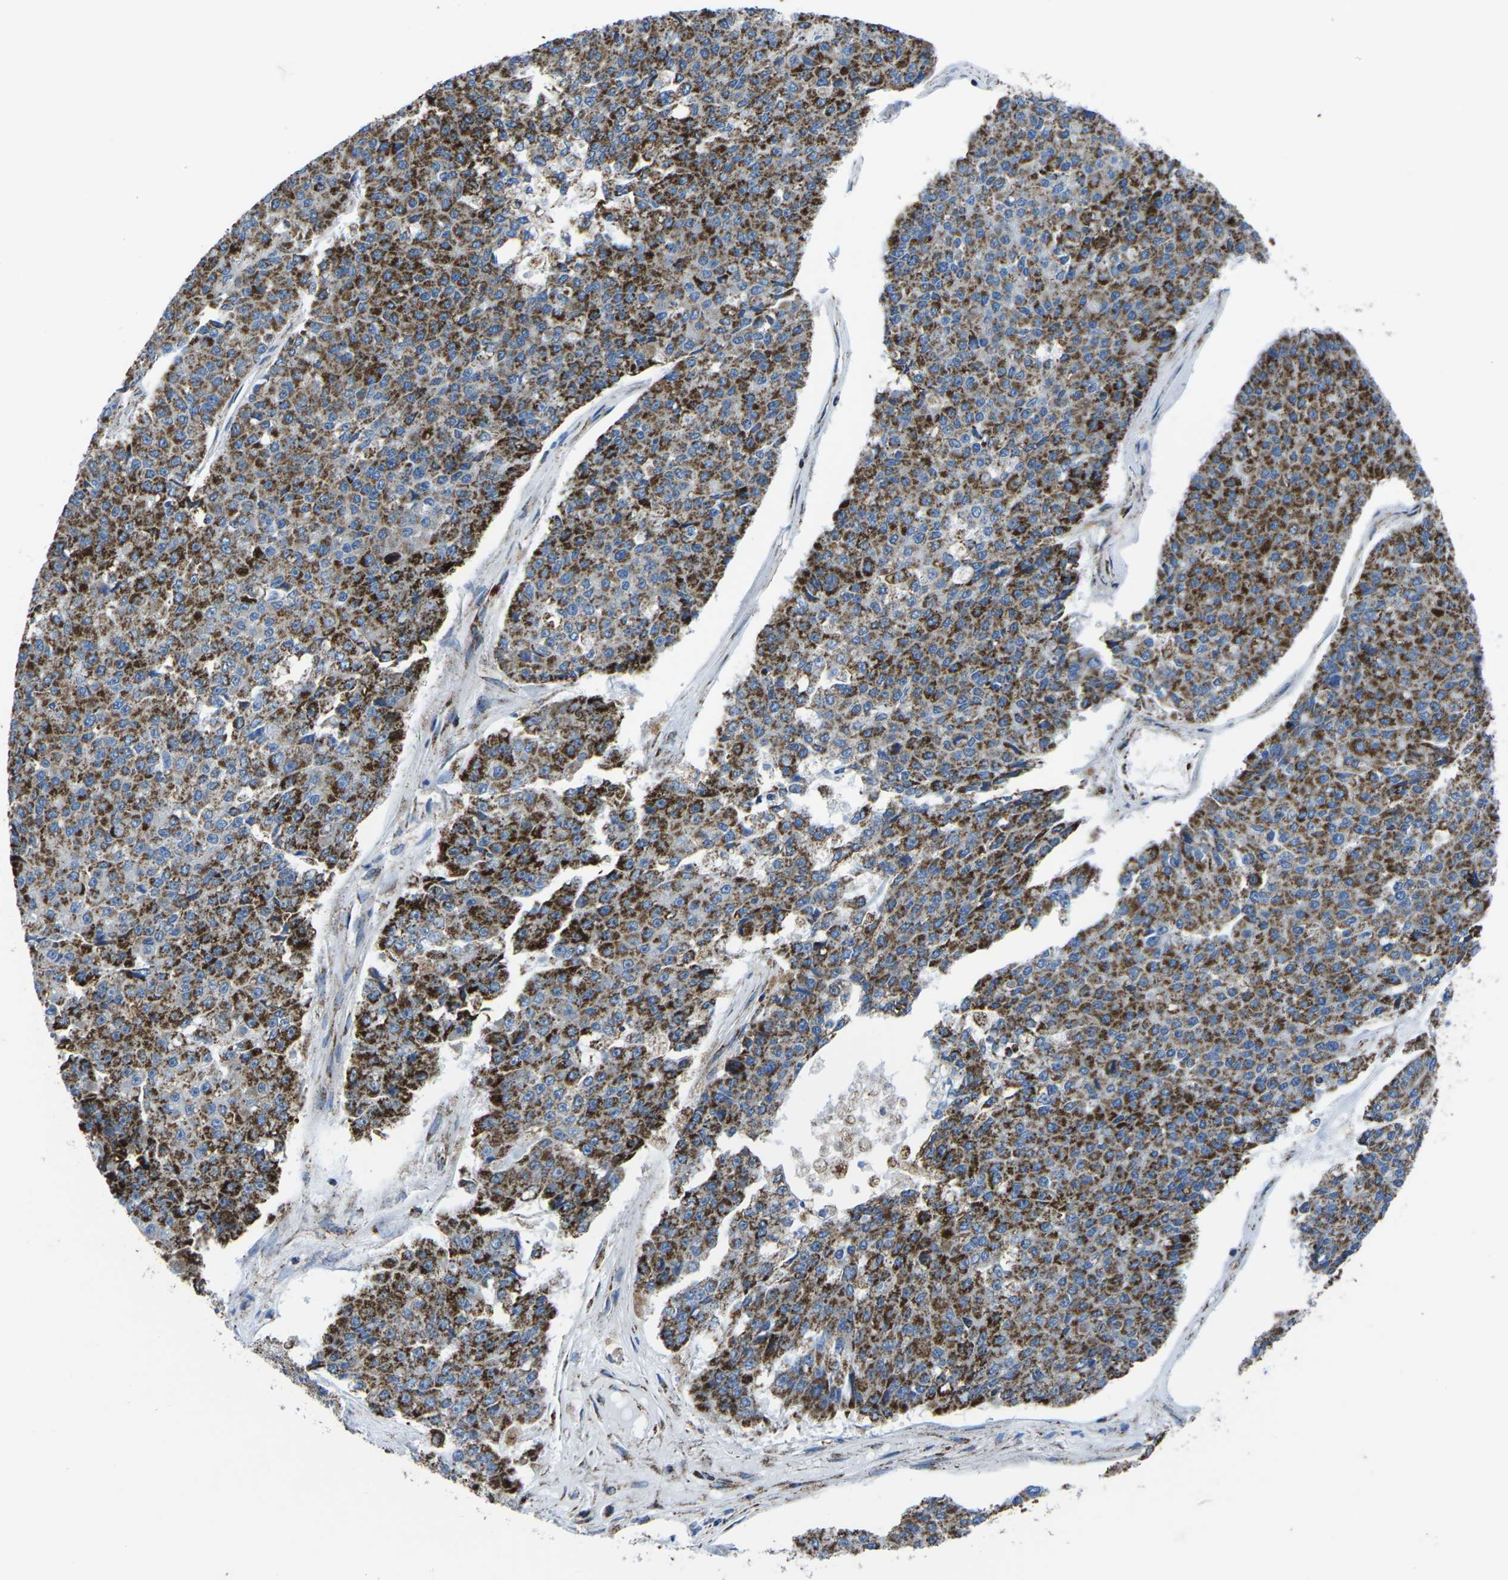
{"staining": {"intensity": "strong", "quantity": ">75%", "location": "cytoplasmic/membranous"}, "tissue": "pancreatic cancer", "cell_type": "Tumor cells", "image_type": "cancer", "snomed": [{"axis": "morphology", "description": "Adenocarcinoma, NOS"}, {"axis": "topography", "description": "Pancreas"}], "caption": "Pancreatic cancer (adenocarcinoma) was stained to show a protein in brown. There is high levels of strong cytoplasmic/membranous staining in approximately >75% of tumor cells.", "gene": "MT-CO2", "patient": {"sex": "male", "age": 50}}